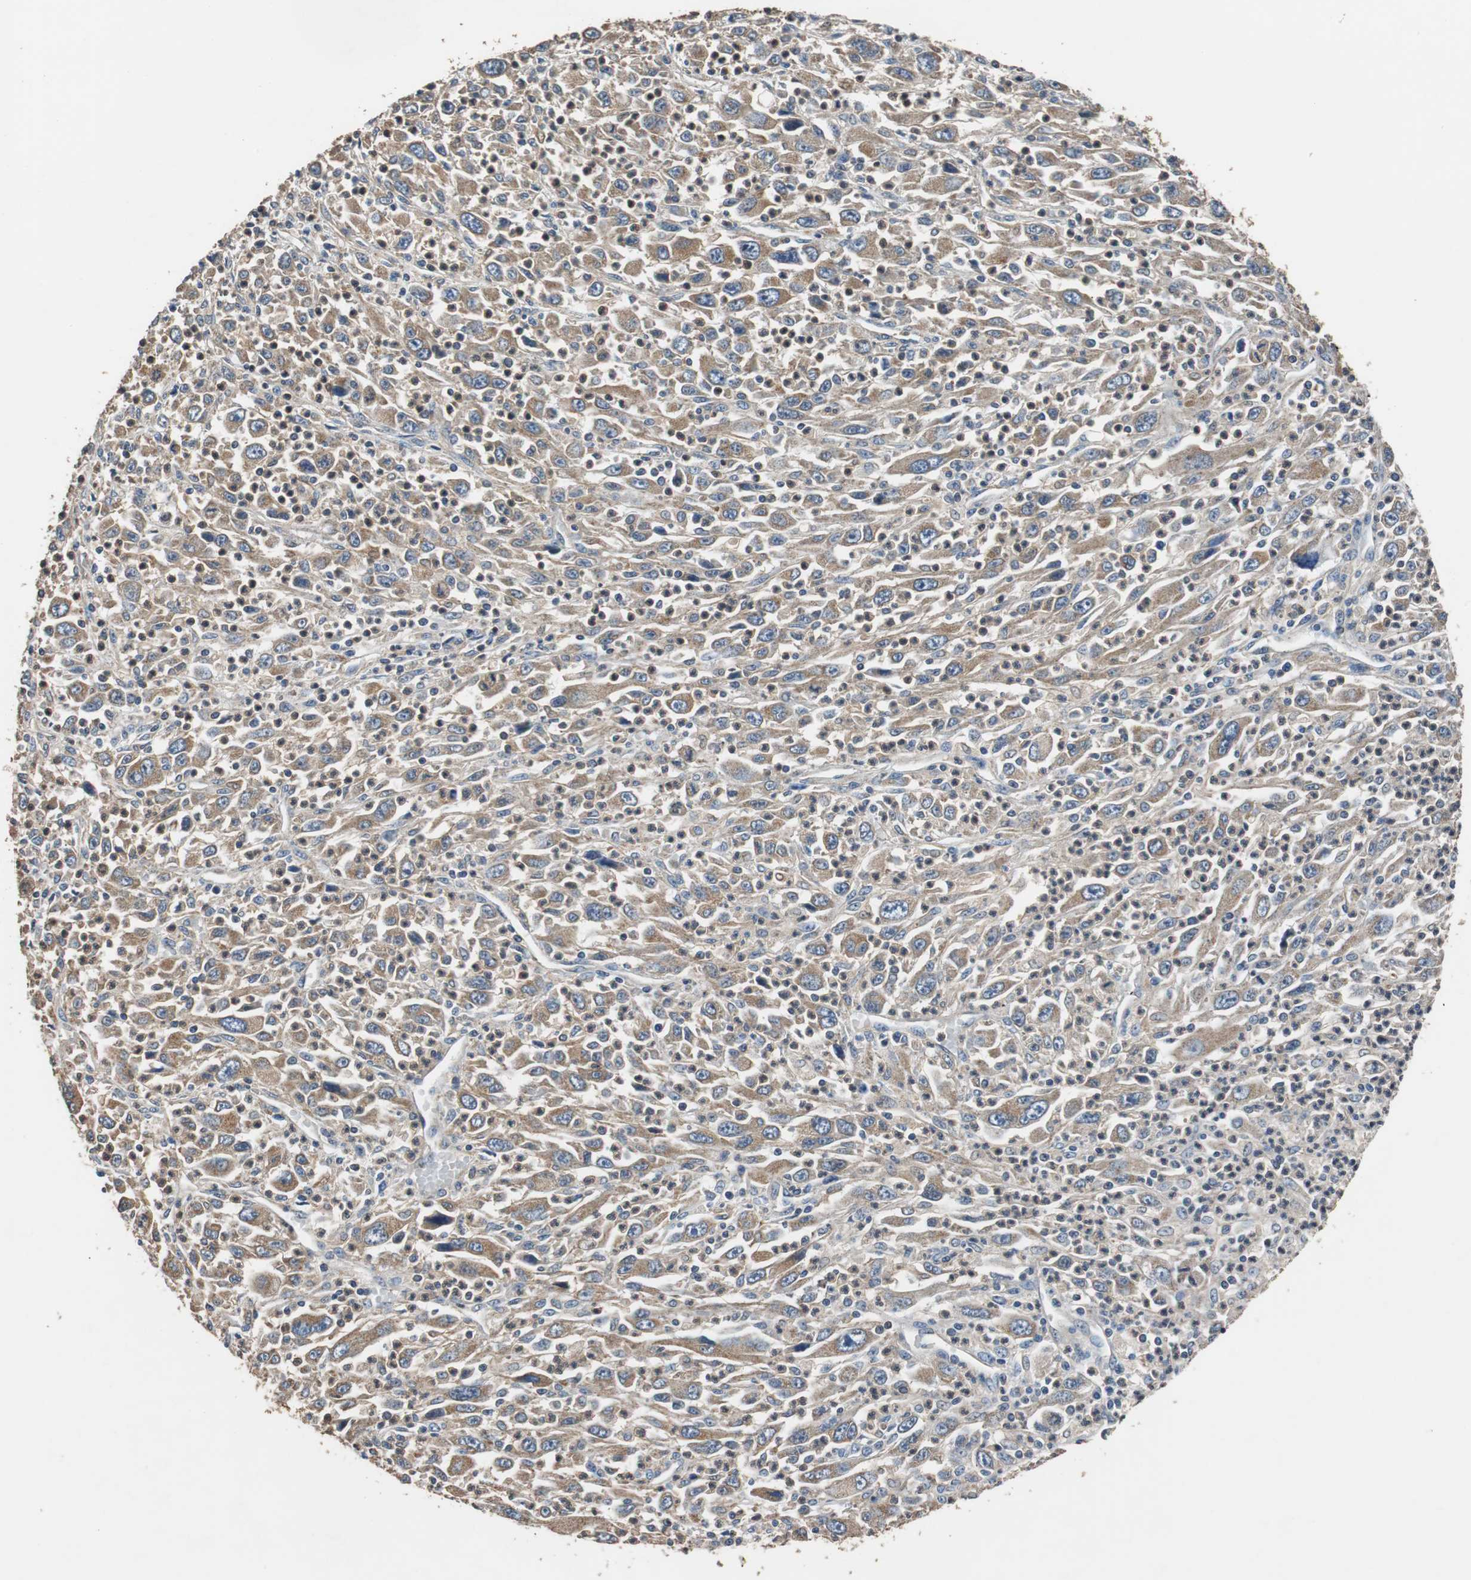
{"staining": {"intensity": "moderate", "quantity": ">75%", "location": "cytoplasmic/membranous"}, "tissue": "melanoma", "cell_type": "Tumor cells", "image_type": "cancer", "snomed": [{"axis": "morphology", "description": "Malignant melanoma, Metastatic site"}, {"axis": "topography", "description": "Skin"}], "caption": "Immunohistochemical staining of melanoma demonstrates moderate cytoplasmic/membranous protein positivity in approximately >75% of tumor cells.", "gene": "PITRM1", "patient": {"sex": "female", "age": 56}}